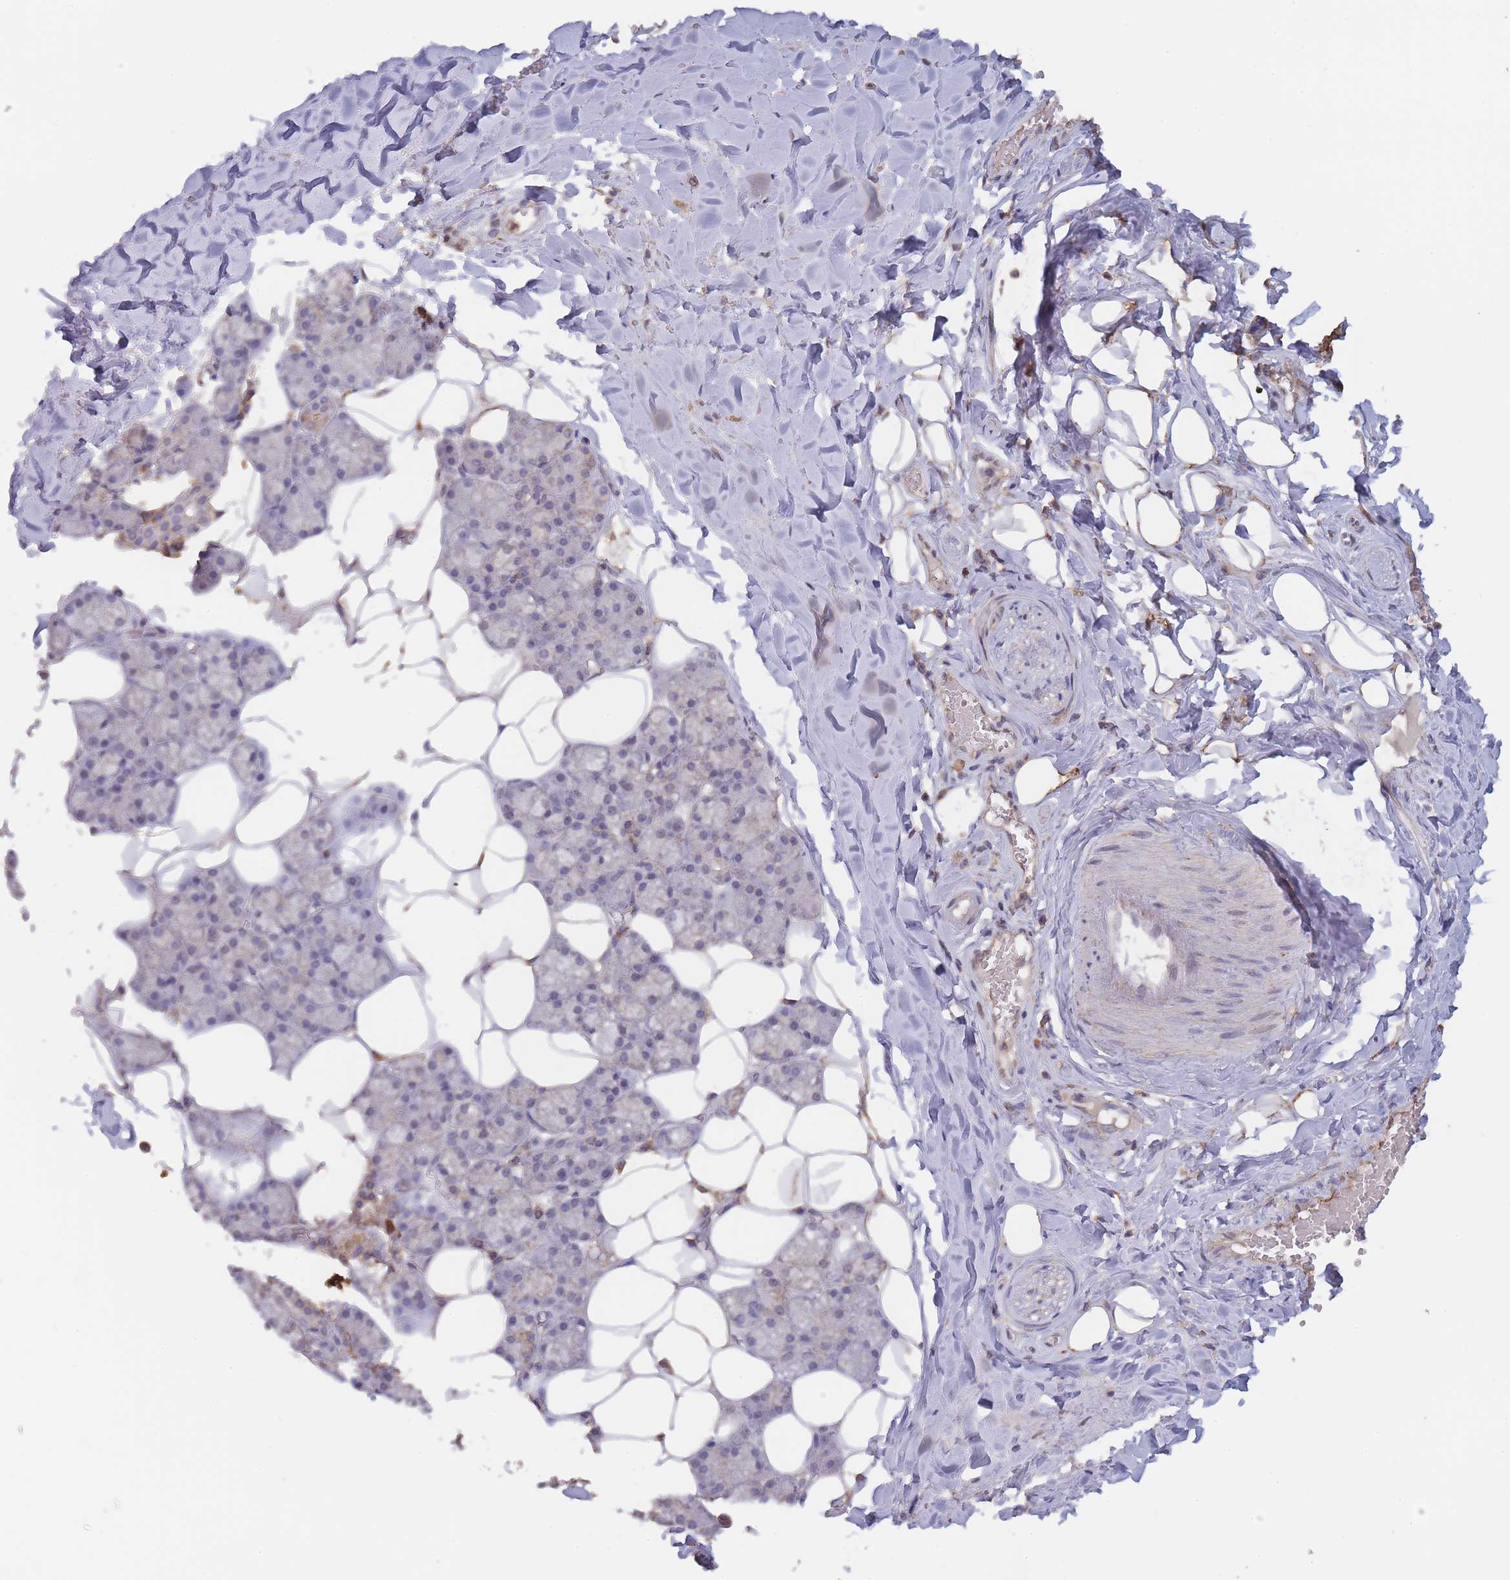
{"staining": {"intensity": "moderate", "quantity": "<25%", "location": "cytoplasmic/membranous"}, "tissue": "salivary gland", "cell_type": "Glandular cells", "image_type": "normal", "snomed": [{"axis": "morphology", "description": "Normal tissue, NOS"}, {"axis": "topography", "description": "Salivary gland"}], "caption": "Immunohistochemistry photomicrograph of benign human salivary gland stained for a protein (brown), which demonstrates low levels of moderate cytoplasmic/membranous positivity in approximately <25% of glandular cells.", "gene": "METRN", "patient": {"sex": "male", "age": 62}}